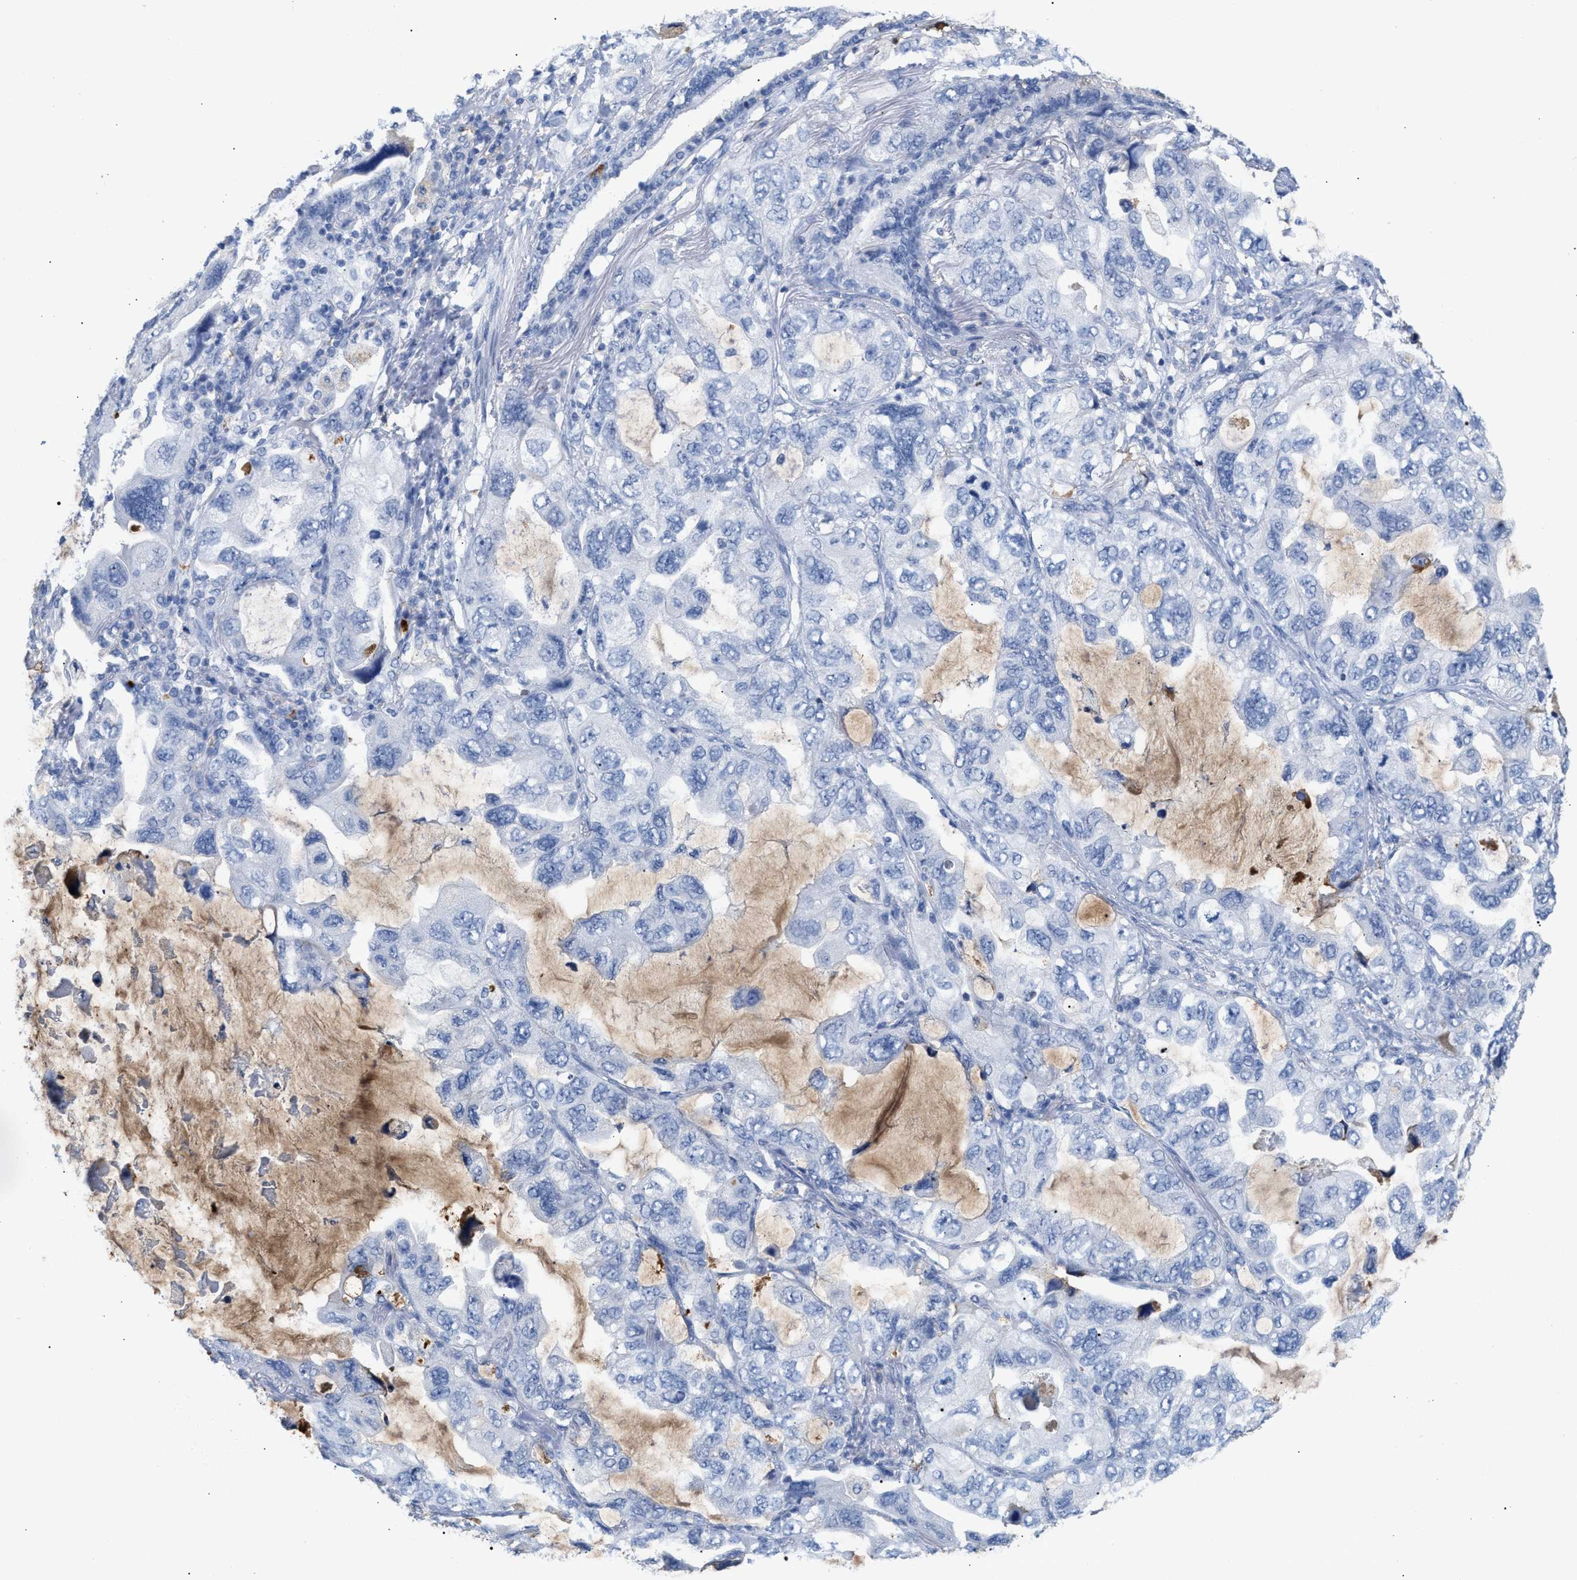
{"staining": {"intensity": "negative", "quantity": "none", "location": "none"}, "tissue": "lung cancer", "cell_type": "Tumor cells", "image_type": "cancer", "snomed": [{"axis": "morphology", "description": "Squamous cell carcinoma, NOS"}, {"axis": "topography", "description": "Lung"}], "caption": "The photomicrograph displays no significant staining in tumor cells of squamous cell carcinoma (lung).", "gene": "APOH", "patient": {"sex": "female", "age": 73}}